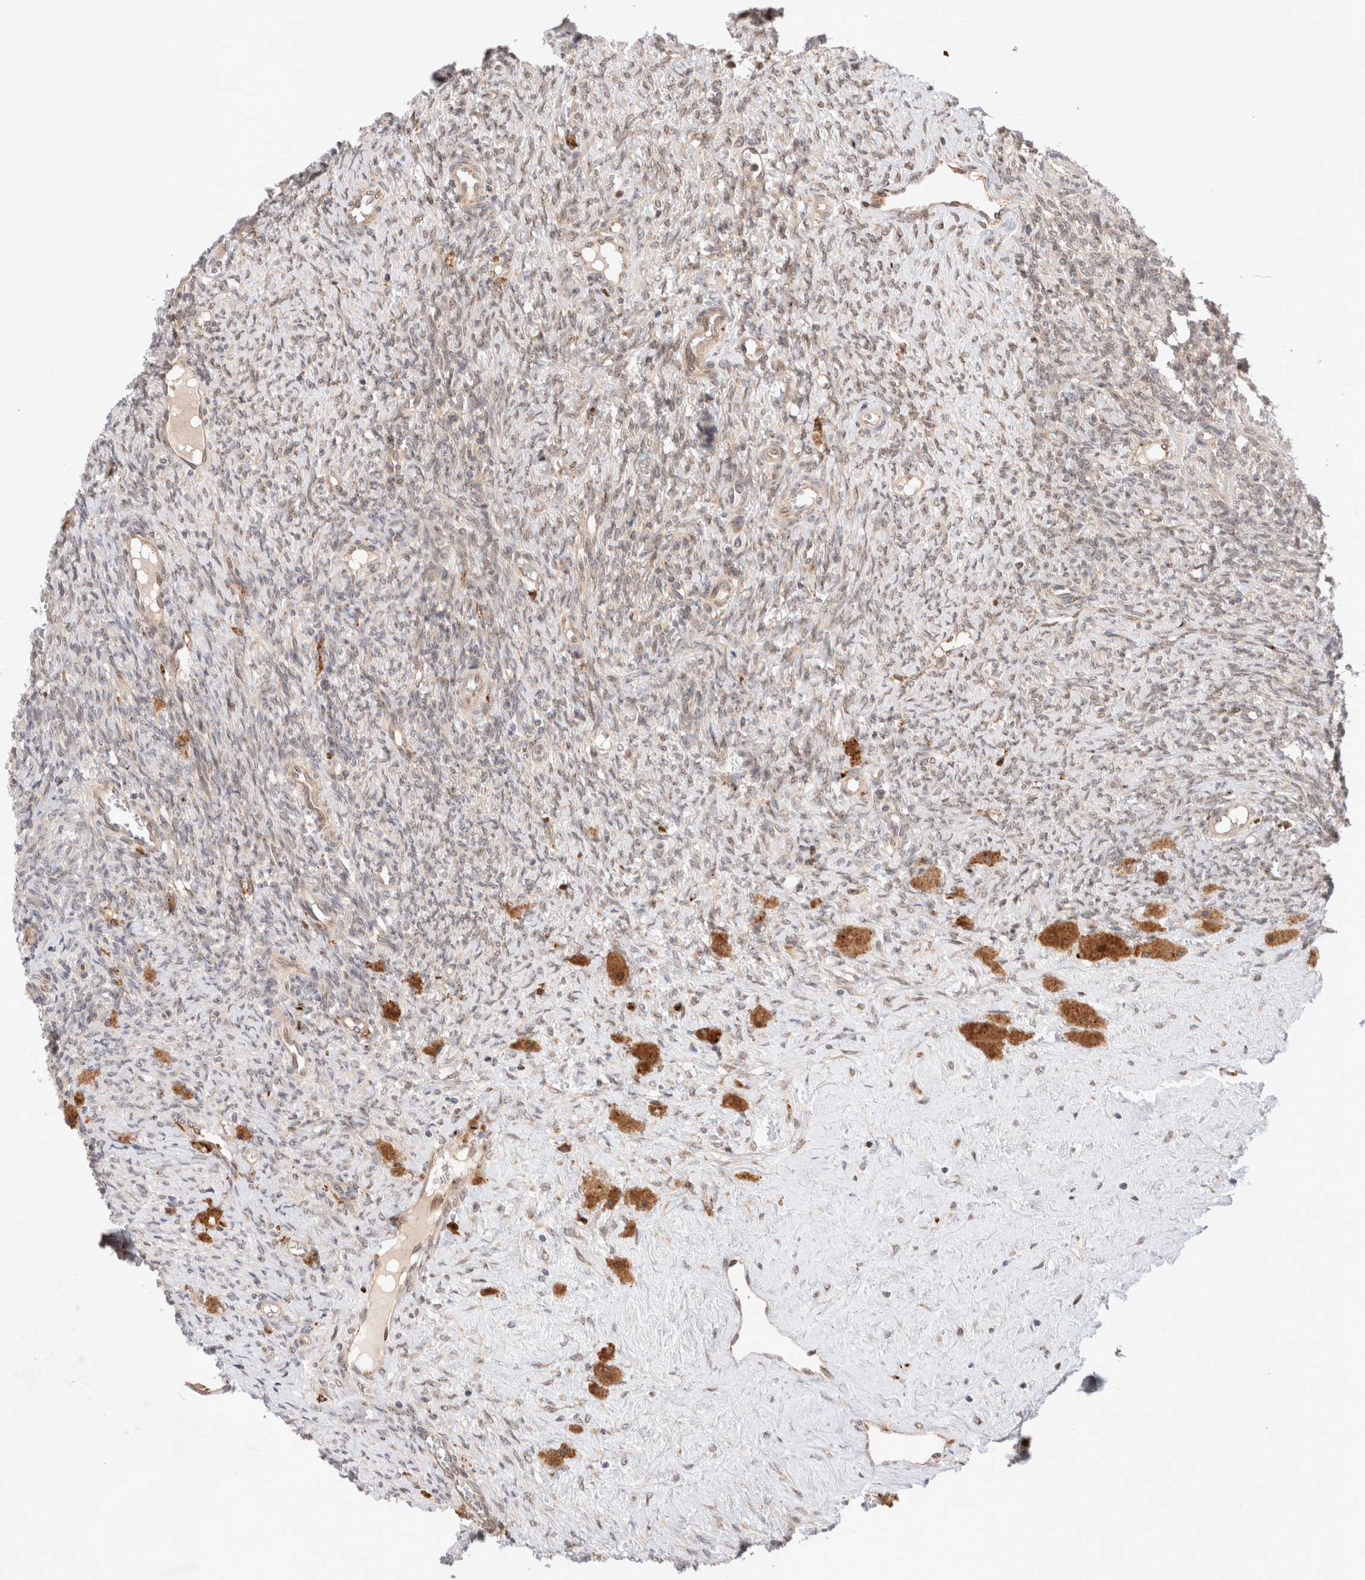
{"staining": {"intensity": "moderate", "quantity": ">75%", "location": "cytoplasmic/membranous"}, "tissue": "ovary", "cell_type": "Follicle cells", "image_type": "normal", "snomed": [{"axis": "morphology", "description": "Normal tissue, NOS"}, {"axis": "topography", "description": "Ovary"}], "caption": "Ovary stained with DAB (3,3'-diaminobenzidine) IHC reveals medium levels of moderate cytoplasmic/membranous expression in about >75% of follicle cells.", "gene": "GCN1", "patient": {"sex": "female", "age": 41}}